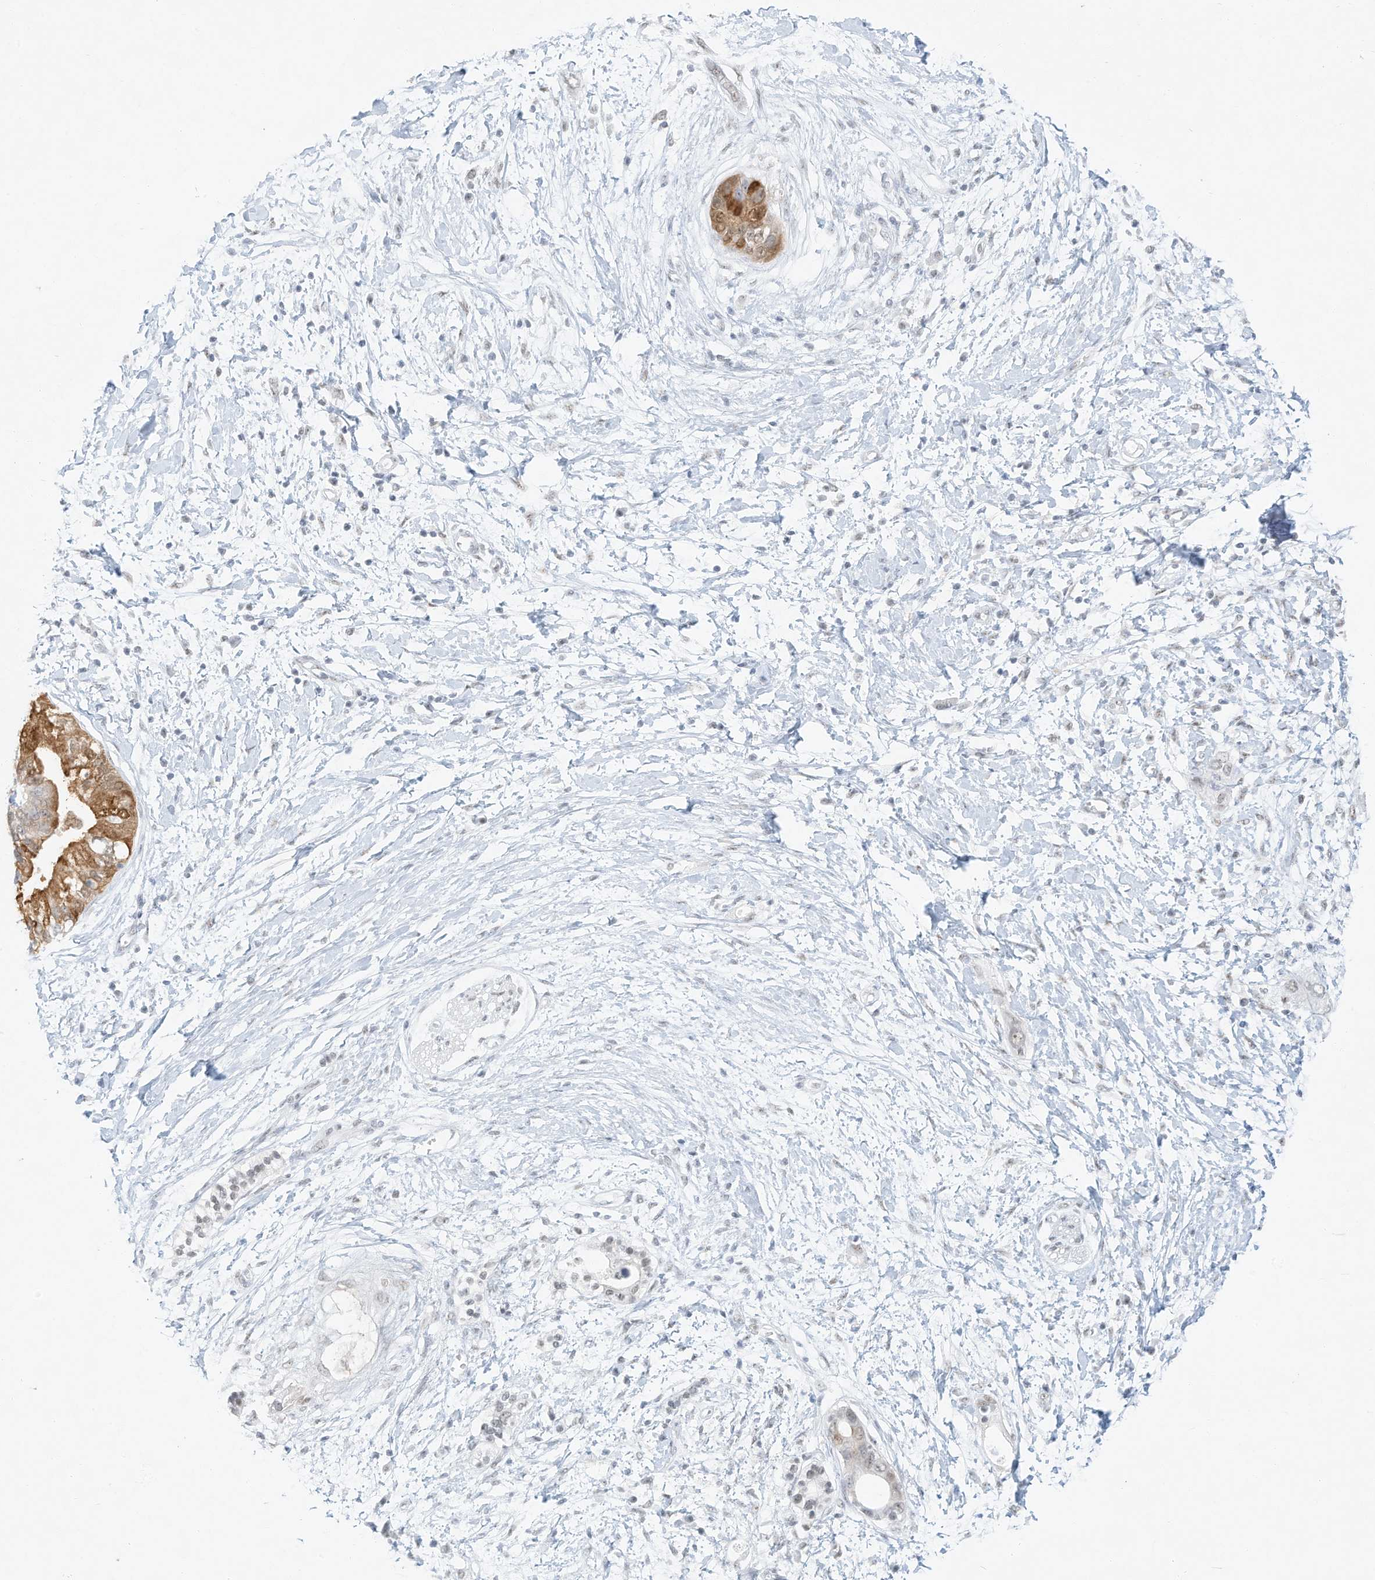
{"staining": {"intensity": "moderate", "quantity": ">75%", "location": "cytoplasmic/membranous"}, "tissue": "pancreatic cancer", "cell_type": "Tumor cells", "image_type": "cancer", "snomed": [{"axis": "morphology", "description": "Normal tissue, NOS"}, {"axis": "morphology", "description": "Adenocarcinoma, NOS"}, {"axis": "topography", "description": "Pancreas"}, {"axis": "topography", "description": "Peripheral nerve tissue"}], "caption": "IHC staining of pancreatic adenocarcinoma, which exhibits medium levels of moderate cytoplasmic/membranous expression in approximately >75% of tumor cells indicating moderate cytoplasmic/membranous protein positivity. The staining was performed using DAB (brown) for protein detection and nuclei were counterstained in hematoxylin (blue).", "gene": "PGC", "patient": {"sex": "male", "age": 59}}